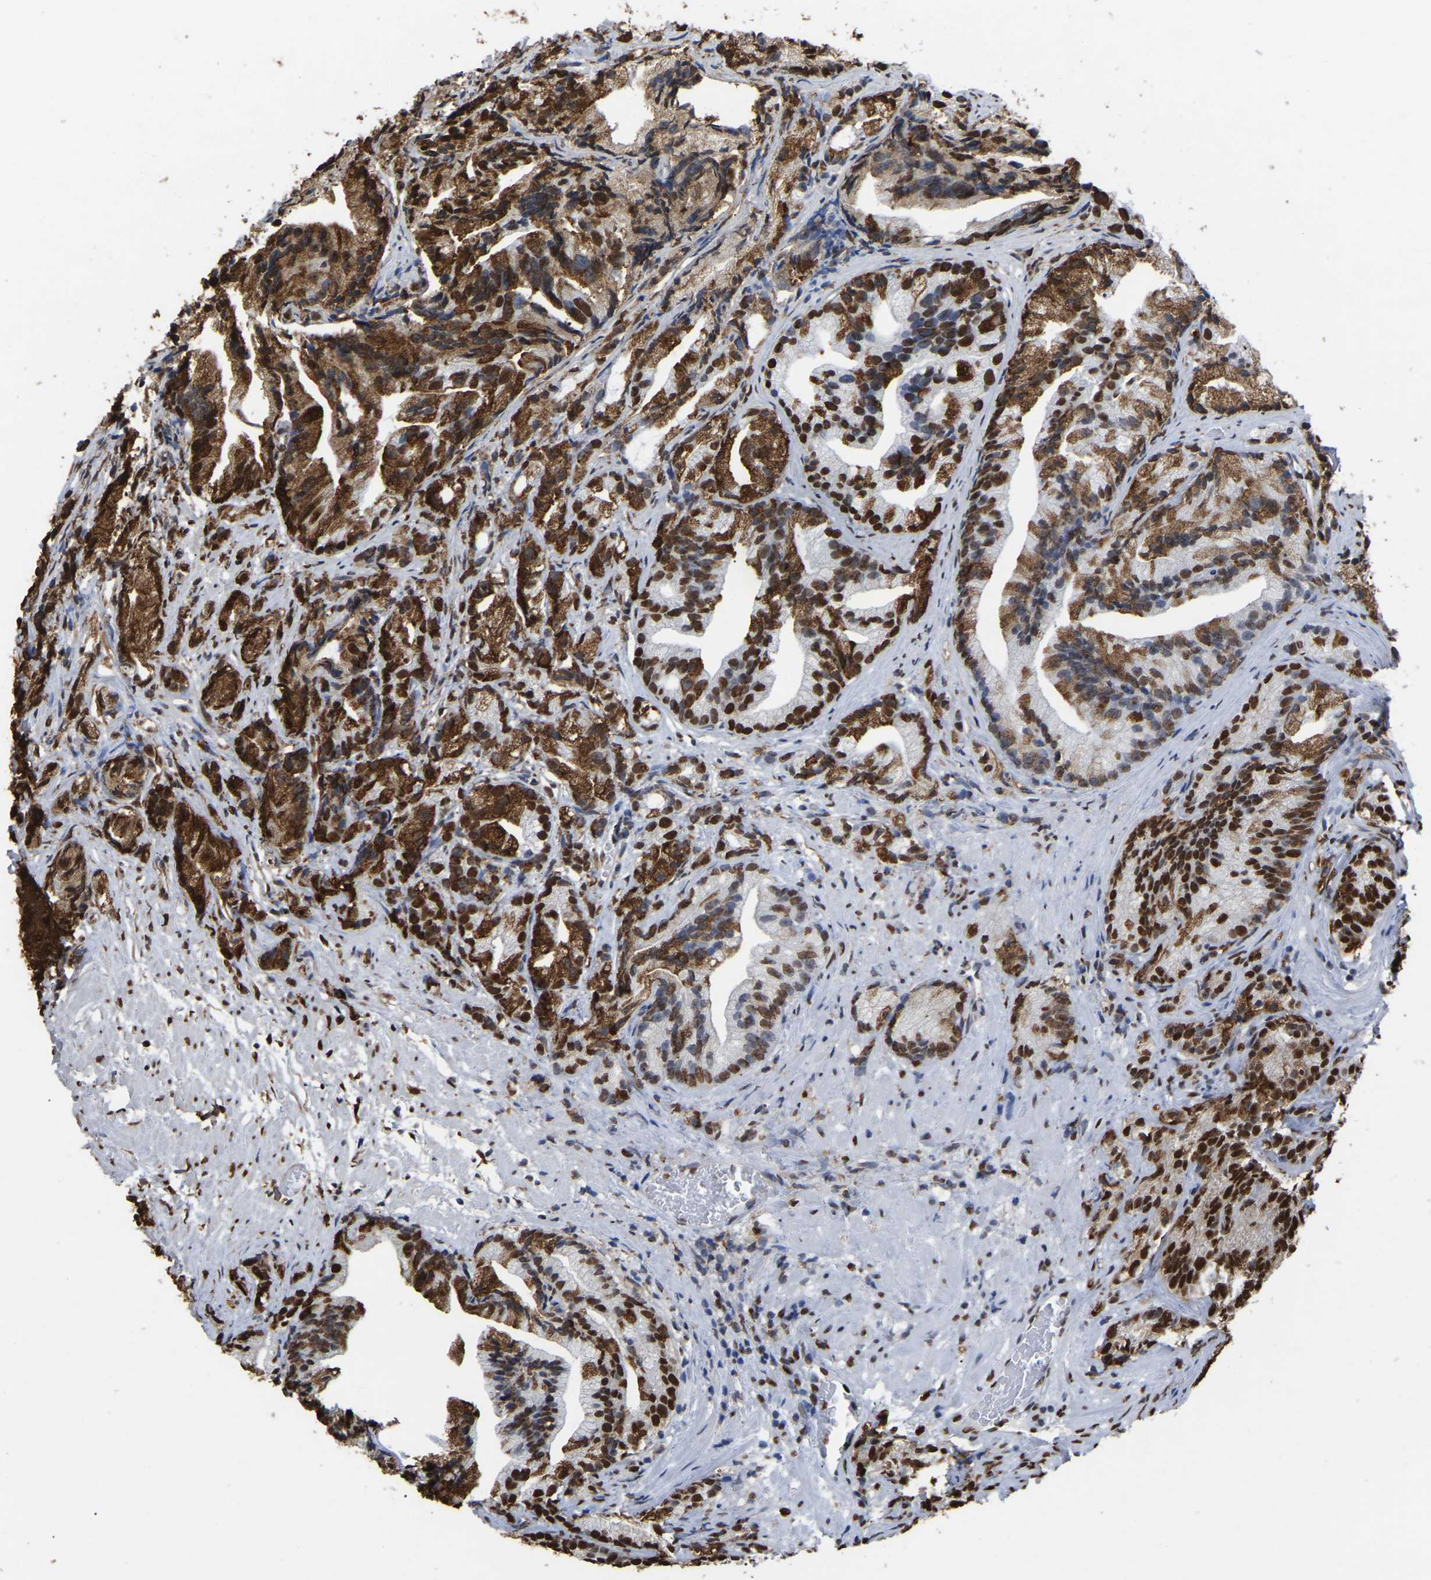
{"staining": {"intensity": "strong", "quantity": ">75%", "location": "cytoplasmic/membranous,nuclear"}, "tissue": "prostate cancer", "cell_type": "Tumor cells", "image_type": "cancer", "snomed": [{"axis": "morphology", "description": "Adenocarcinoma, Low grade"}, {"axis": "topography", "description": "Prostate"}], "caption": "Strong cytoplasmic/membranous and nuclear expression for a protein is appreciated in approximately >75% of tumor cells of prostate cancer using IHC.", "gene": "RBL2", "patient": {"sex": "male", "age": 89}}